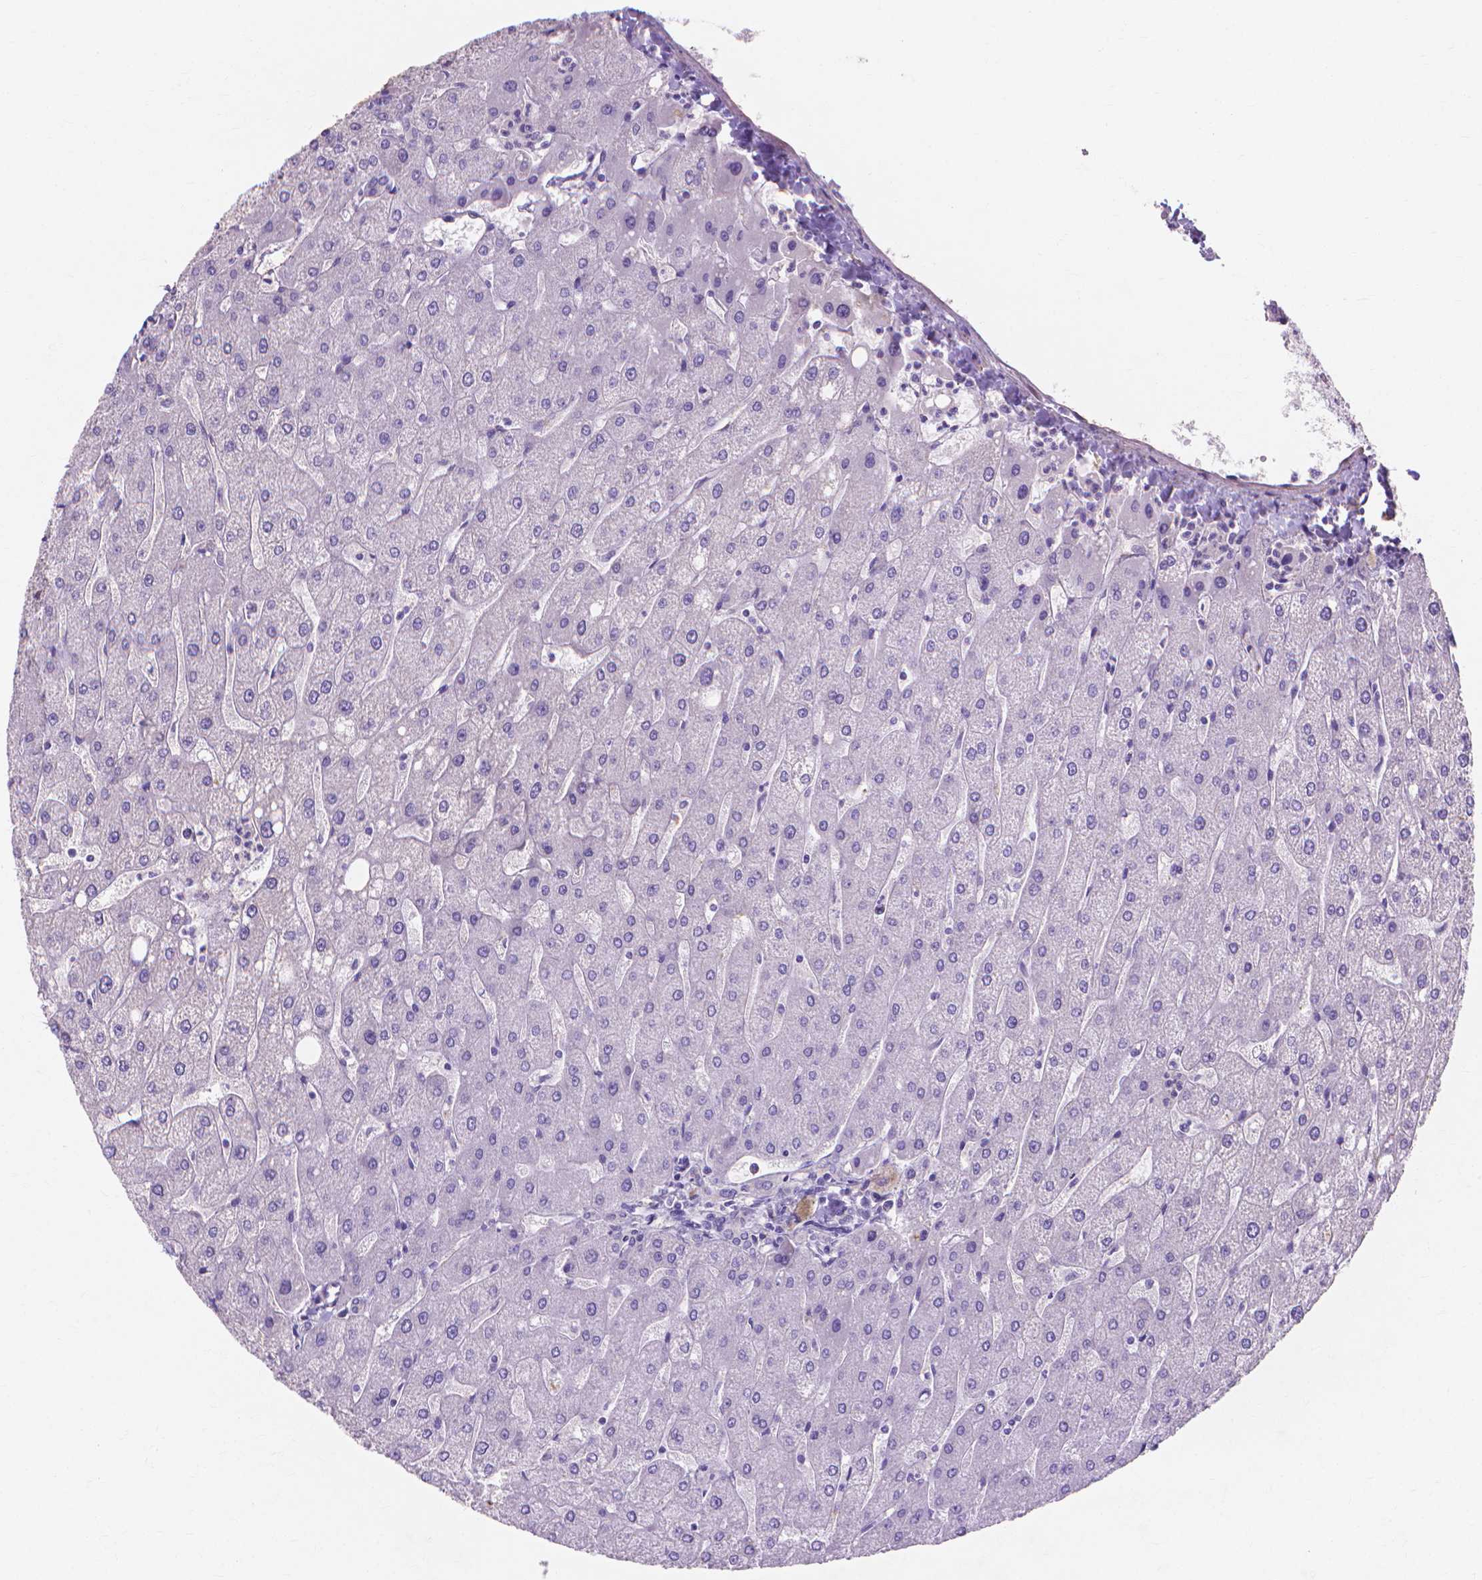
{"staining": {"intensity": "negative", "quantity": "none", "location": "none"}, "tissue": "liver", "cell_type": "Cholangiocytes", "image_type": "normal", "snomed": [{"axis": "morphology", "description": "Normal tissue, NOS"}, {"axis": "topography", "description": "Liver"}], "caption": "This is an IHC histopathology image of normal liver. There is no expression in cholangiocytes.", "gene": "MBLAC1", "patient": {"sex": "male", "age": 67}}